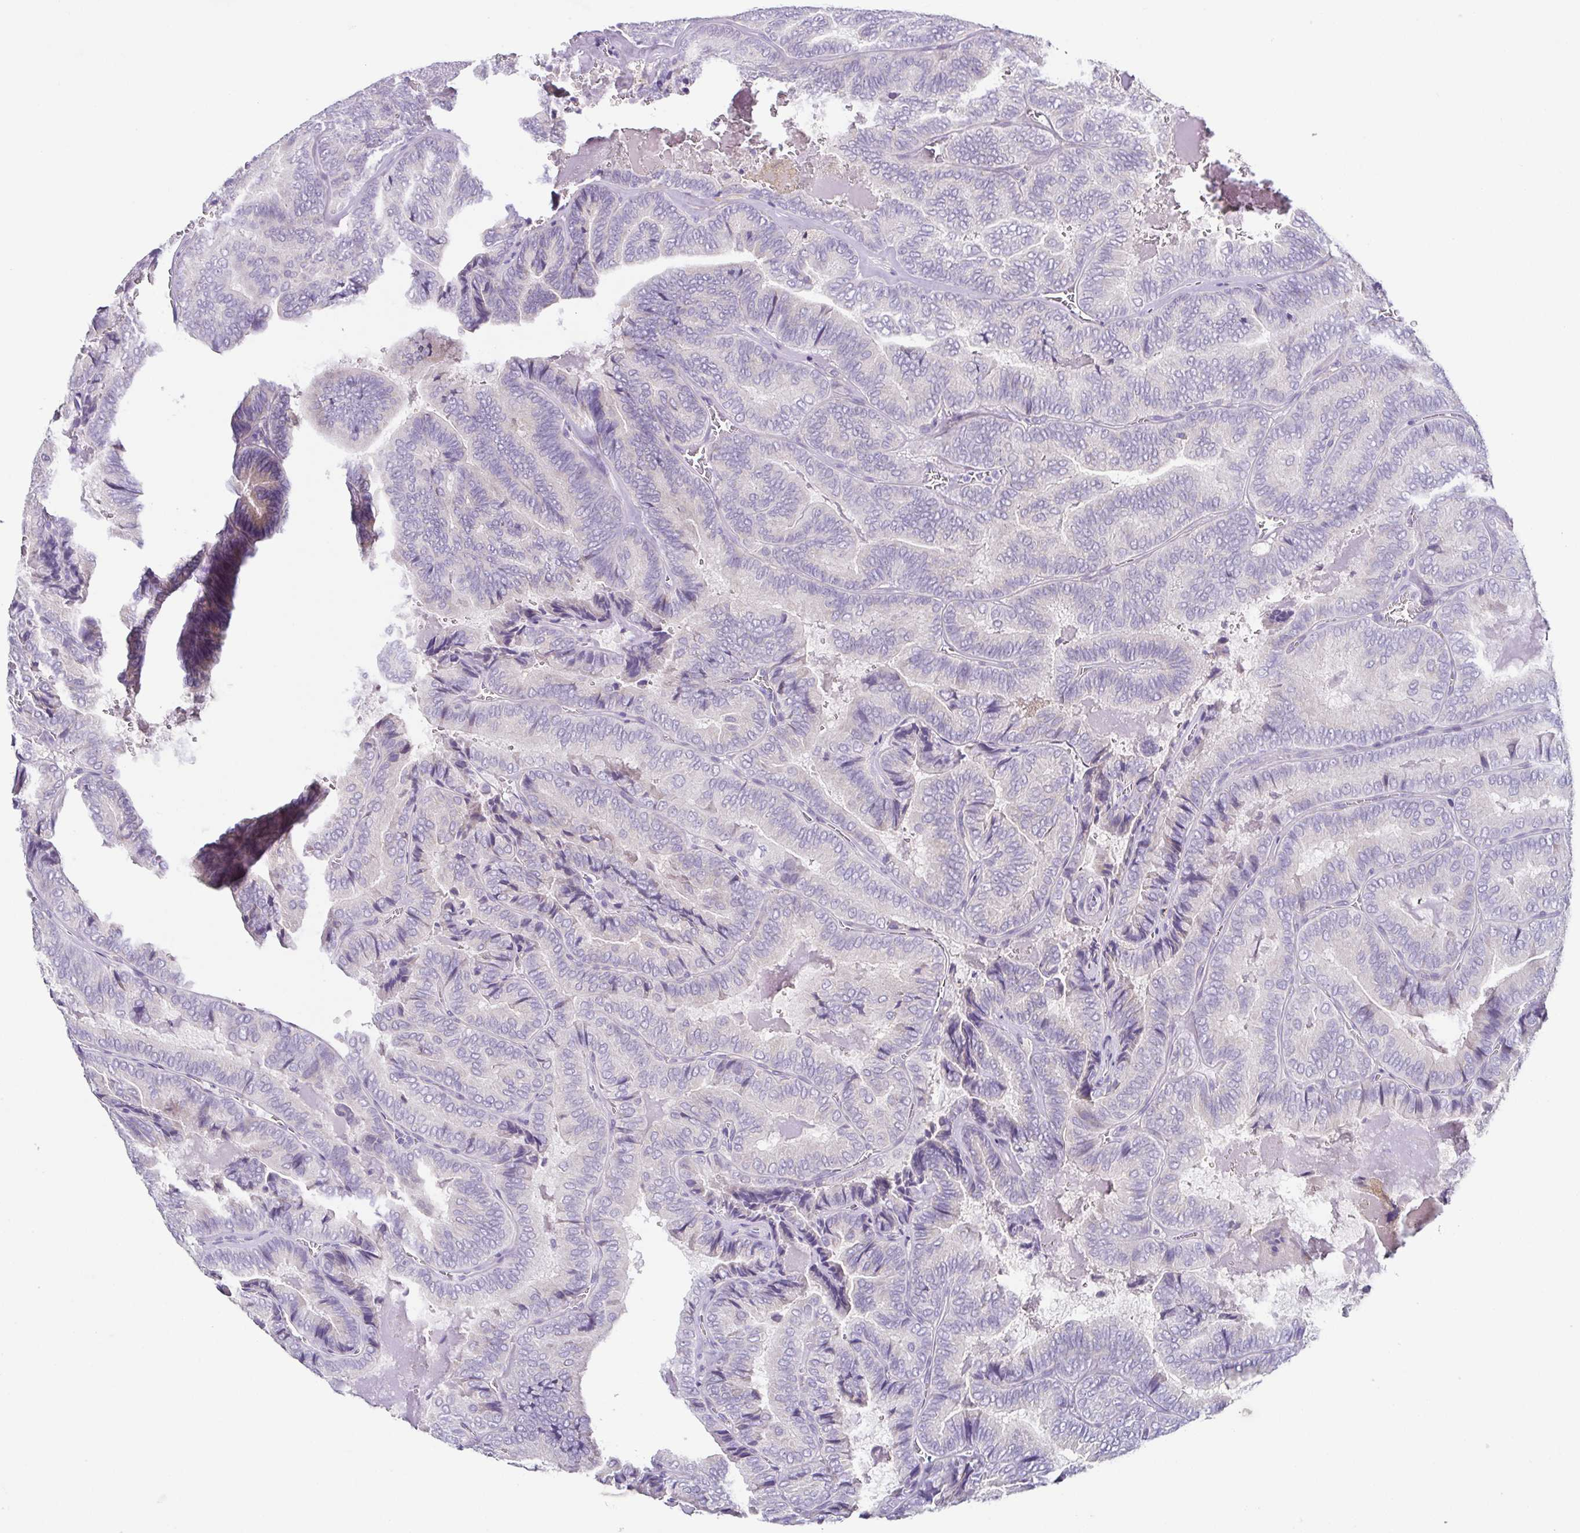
{"staining": {"intensity": "negative", "quantity": "none", "location": "none"}, "tissue": "thyroid cancer", "cell_type": "Tumor cells", "image_type": "cancer", "snomed": [{"axis": "morphology", "description": "Papillary adenocarcinoma, NOS"}, {"axis": "topography", "description": "Thyroid gland"}], "caption": "Immunohistochemistry histopathology image of thyroid cancer (papillary adenocarcinoma) stained for a protein (brown), which demonstrates no expression in tumor cells. Brightfield microscopy of IHC stained with DAB (brown) and hematoxylin (blue), captured at high magnification.", "gene": "RDH11", "patient": {"sex": "female", "age": 75}}